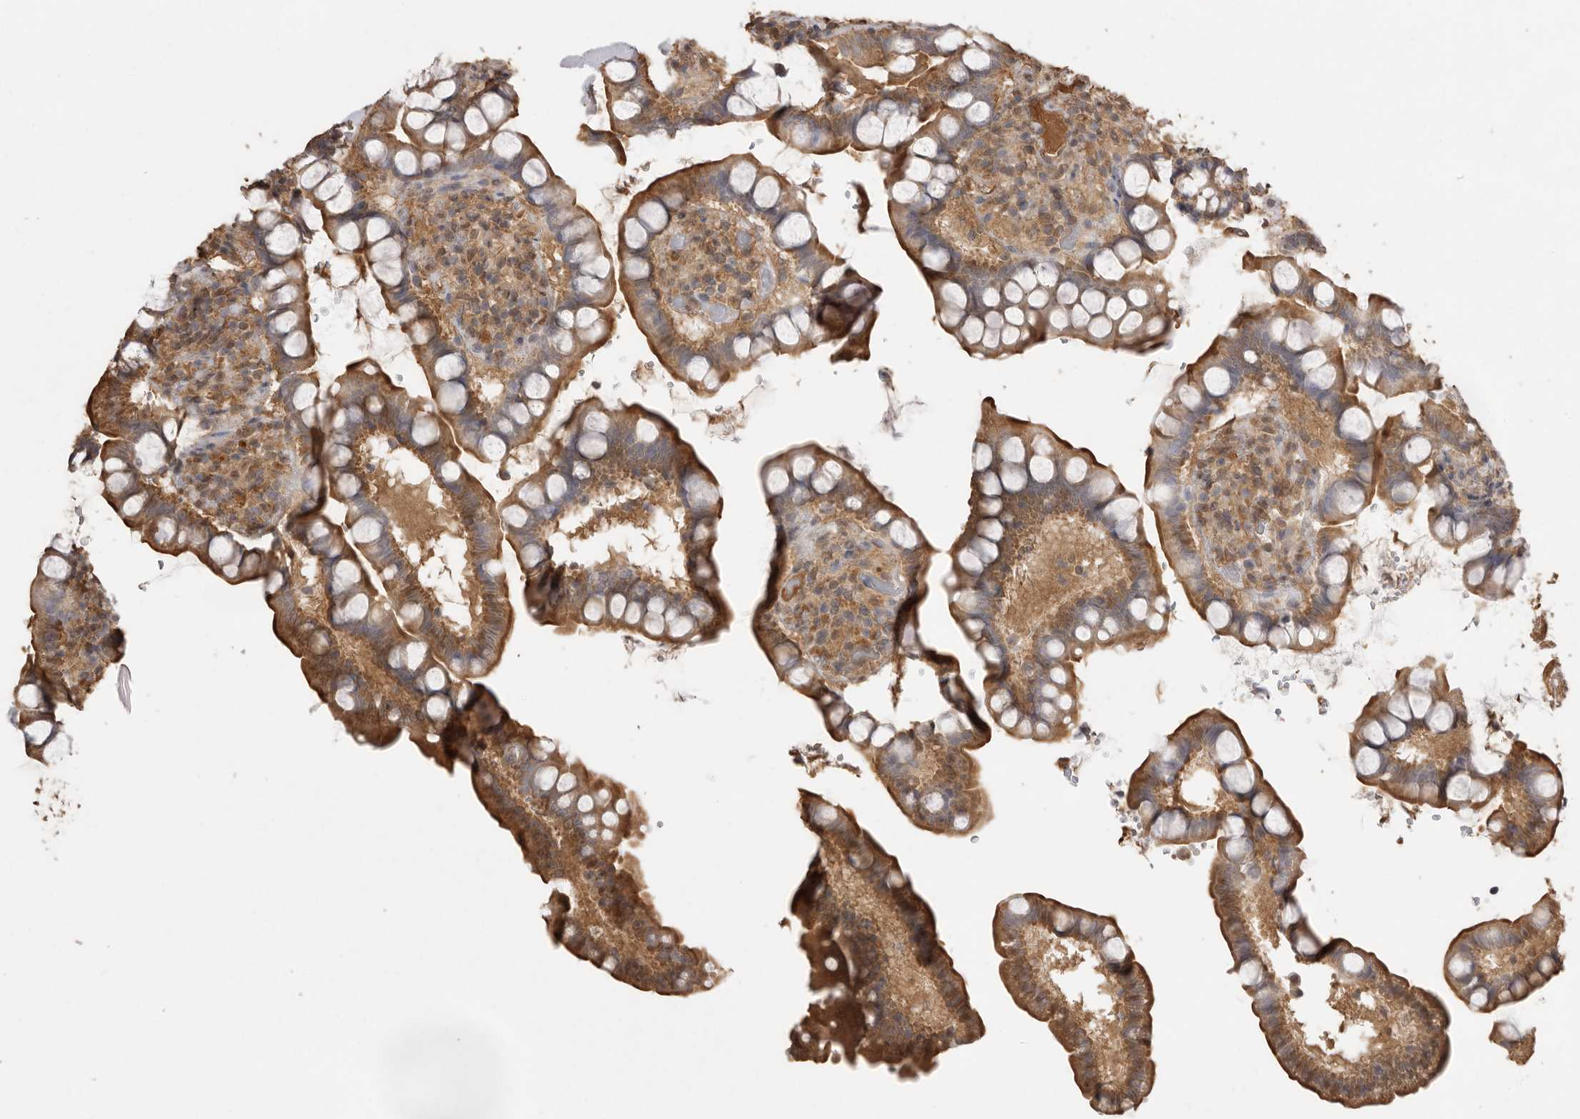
{"staining": {"intensity": "moderate", "quantity": ">75%", "location": "cytoplasmic/membranous"}, "tissue": "small intestine", "cell_type": "Glandular cells", "image_type": "normal", "snomed": [{"axis": "morphology", "description": "Normal tissue, NOS"}, {"axis": "topography", "description": "Smooth muscle"}, {"axis": "topography", "description": "Small intestine"}], "caption": "IHC (DAB (3,3'-diaminobenzidine)) staining of unremarkable human small intestine exhibits moderate cytoplasmic/membranous protein positivity in about >75% of glandular cells.", "gene": "JAG2", "patient": {"sex": "female", "age": 84}}